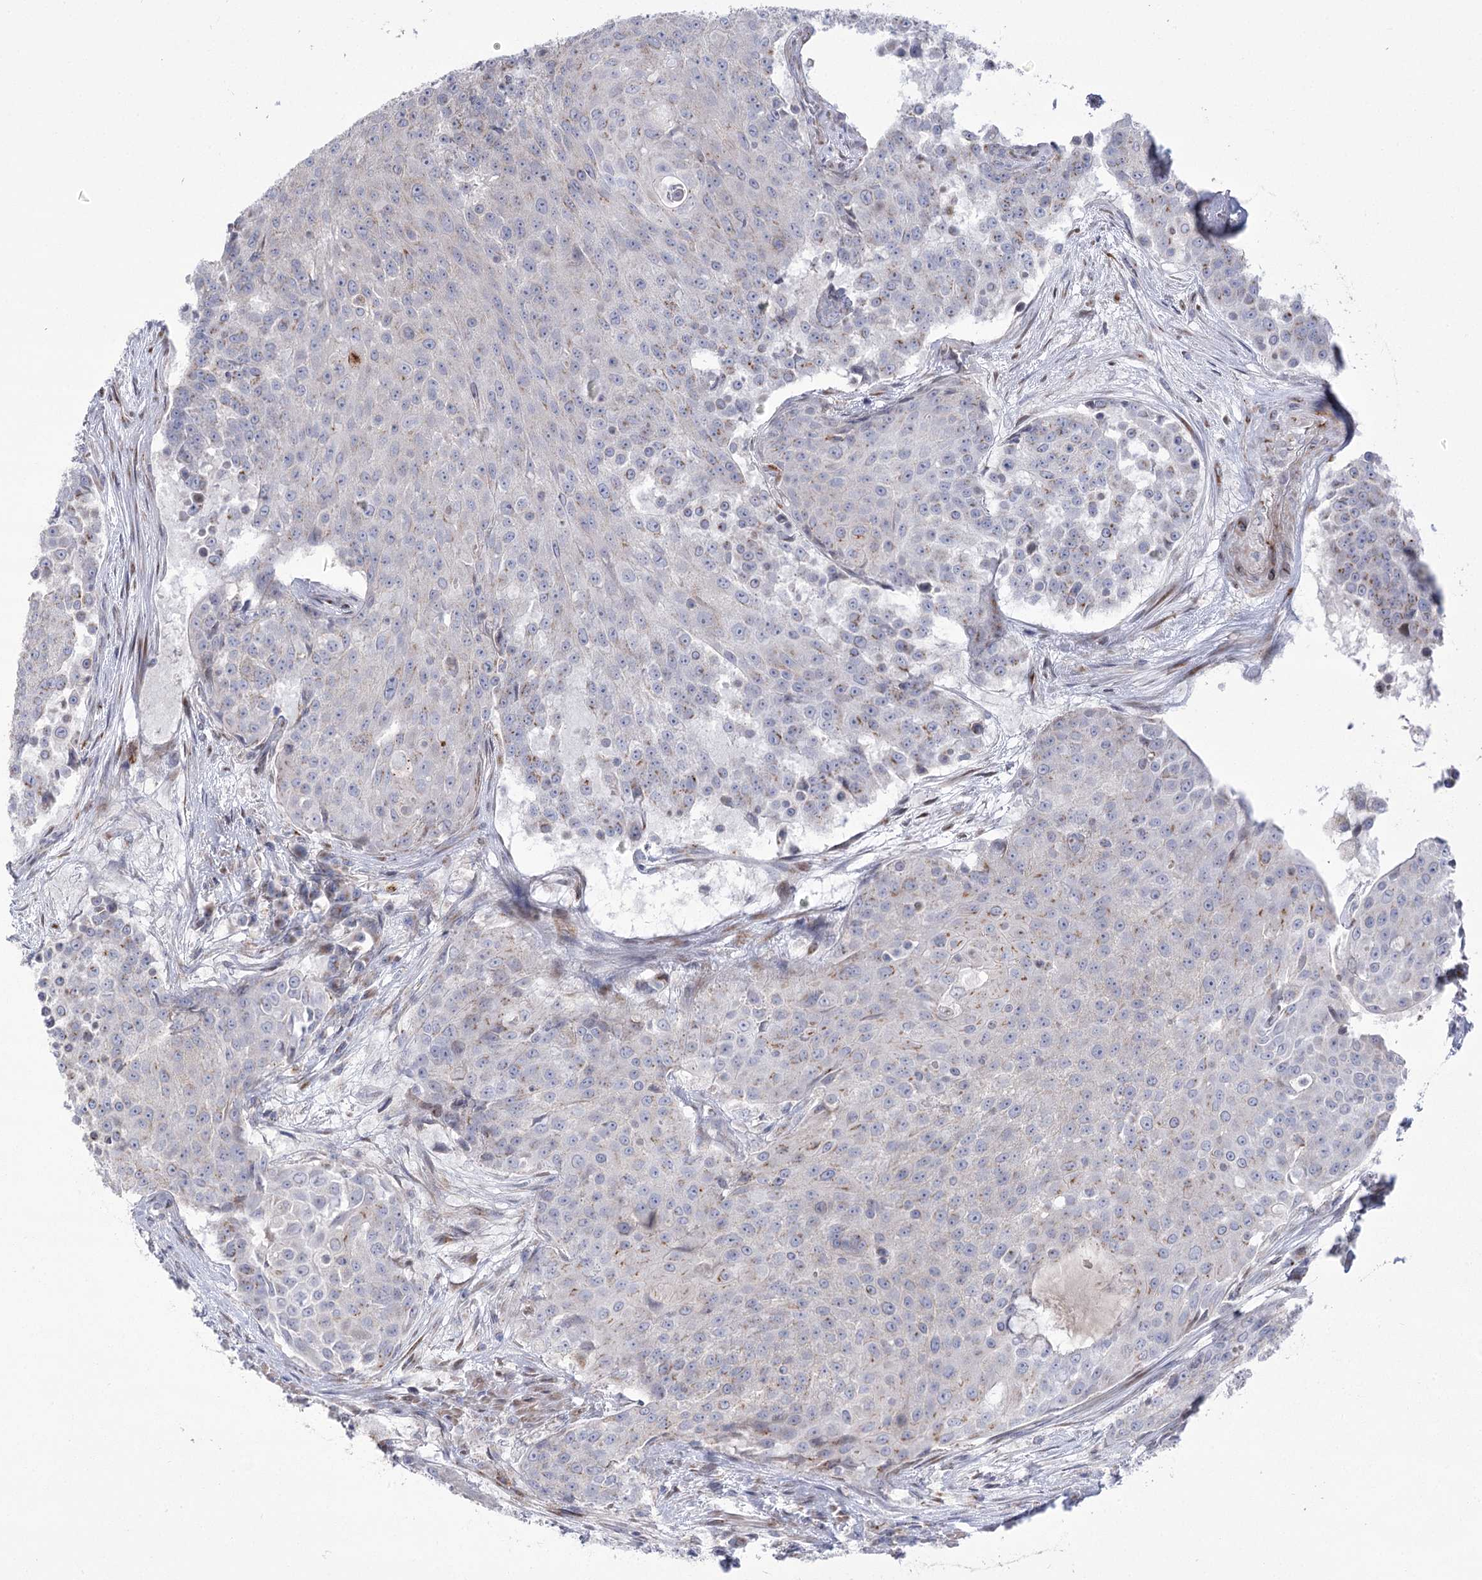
{"staining": {"intensity": "weak", "quantity": "<25%", "location": "cytoplasmic/membranous"}, "tissue": "urothelial cancer", "cell_type": "Tumor cells", "image_type": "cancer", "snomed": [{"axis": "morphology", "description": "Urothelial carcinoma, High grade"}, {"axis": "topography", "description": "Urinary bladder"}], "caption": "The histopathology image reveals no significant positivity in tumor cells of high-grade urothelial carcinoma. (DAB (3,3'-diaminobenzidine) immunohistochemistry, high magnification).", "gene": "NME7", "patient": {"sex": "female", "age": 63}}